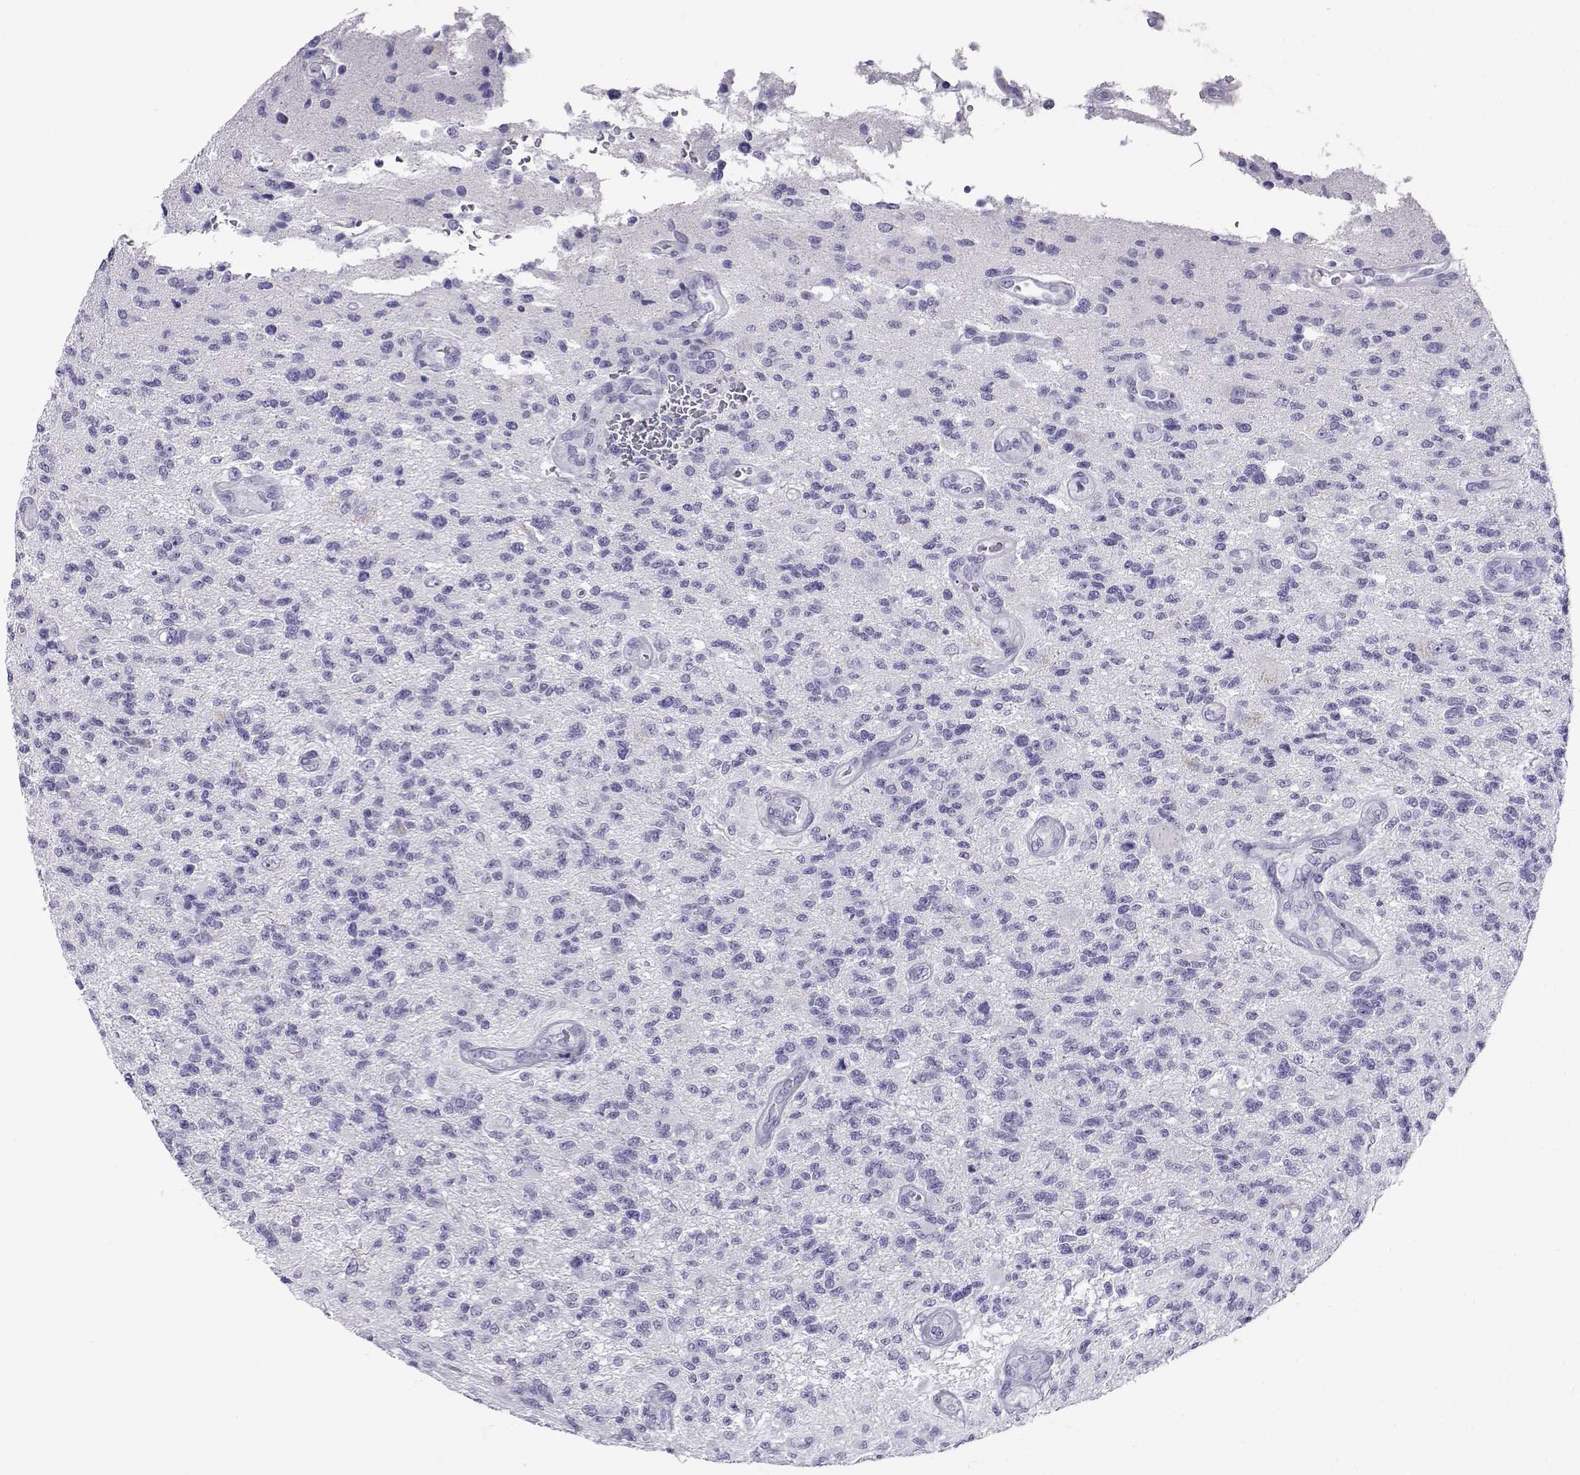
{"staining": {"intensity": "negative", "quantity": "none", "location": "none"}, "tissue": "glioma", "cell_type": "Tumor cells", "image_type": "cancer", "snomed": [{"axis": "morphology", "description": "Glioma, malignant, High grade"}, {"axis": "topography", "description": "Brain"}], "caption": "A histopathology image of human glioma is negative for staining in tumor cells. Brightfield microscopy of IHC stained with DAB (3,3'-diaminobenzidine) (brown) and hematoxylin (blue), captured at high magnification.", "gene": "RHOXF2", "patient": {"sex": "male", "age": 56}}